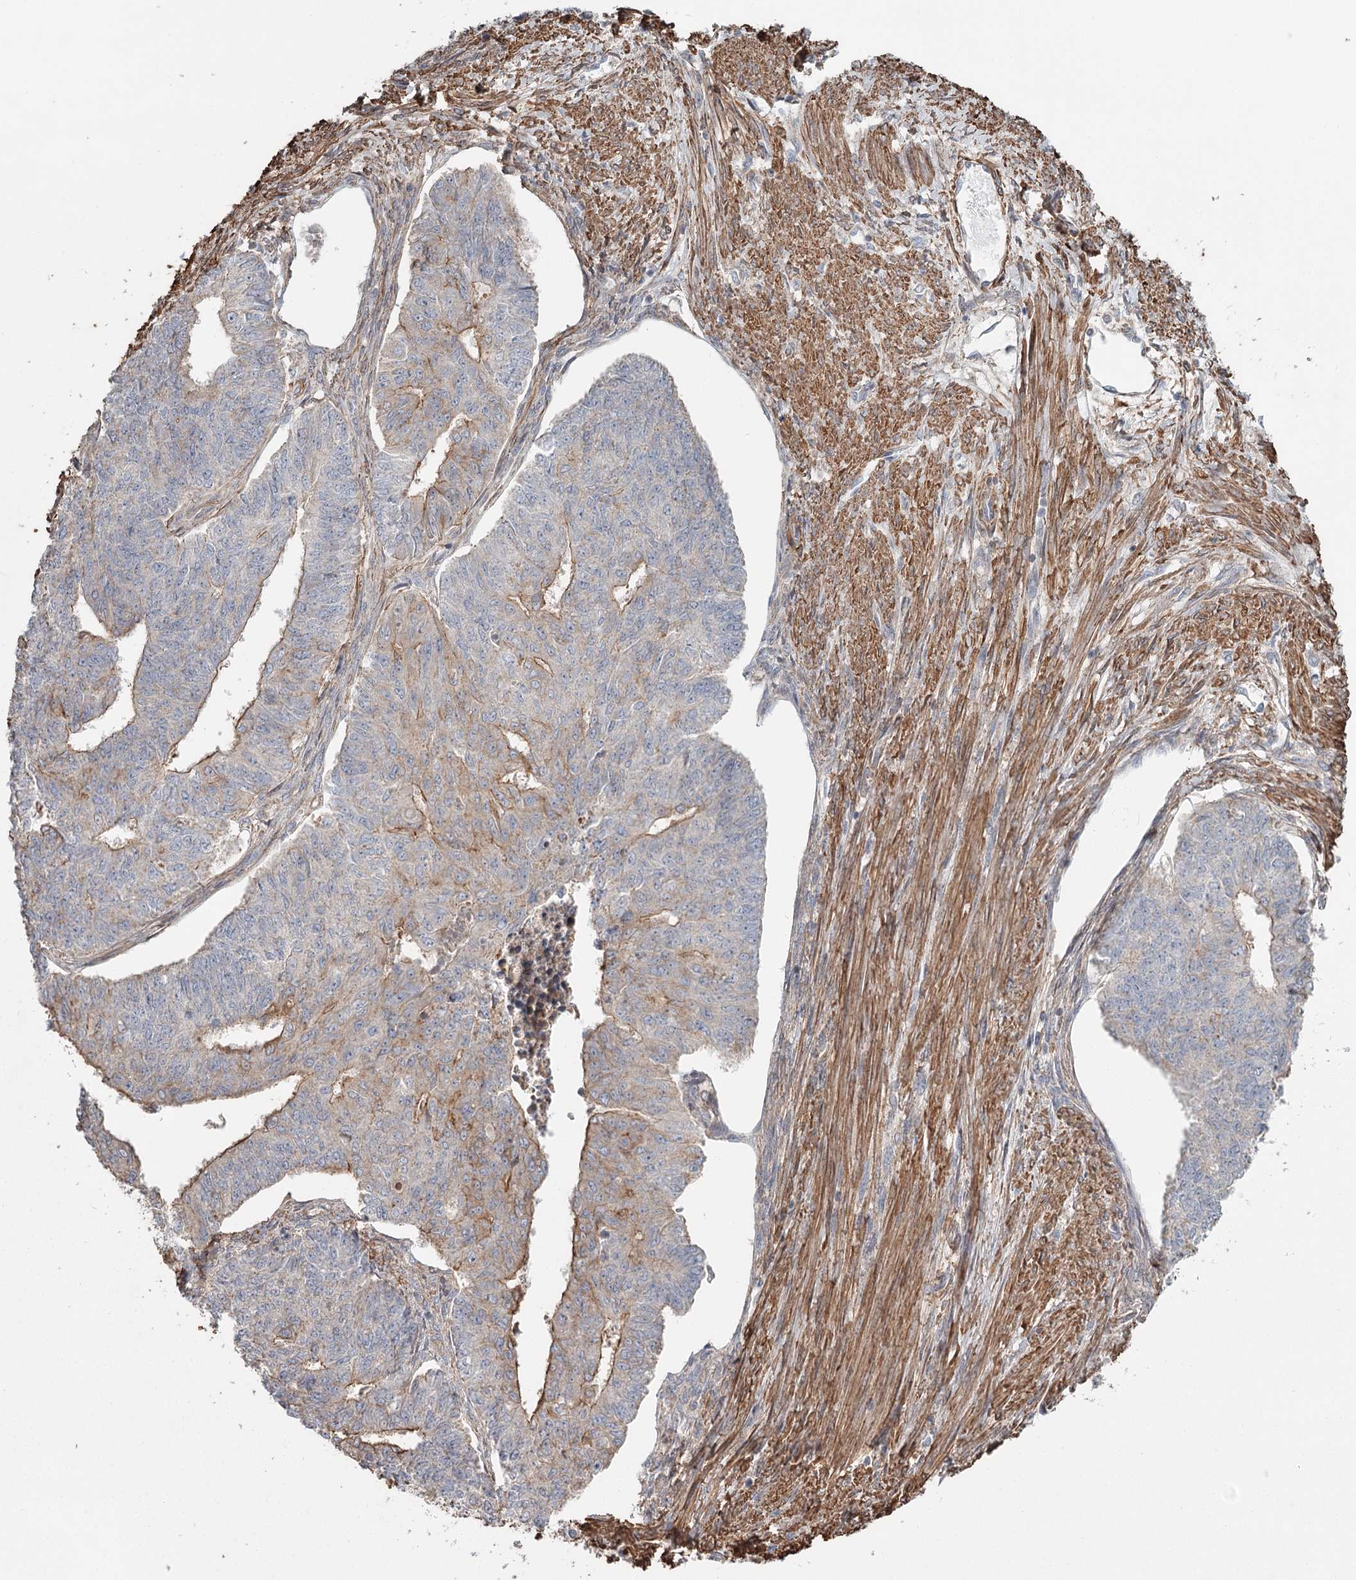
{"staining": {"intensity": "moderate", "quantity": "<25%", "location": "cytoplasmic/membranous"}, "tissue": "endometrial cancer", "cell_type": "Tumor cells", "image_type": "cancer", "snomed": [{"axis": "morphology", "description": "Adenocarcinoma, NOS"}, {"axis": "topography", "description": "Endometrium"}], "caption": "An image of endometrial adenocarcinoma stained for a protein reveals moderate cytoplasmic/membranous brown staining in tumor cells. The protein of interest is shown in brown color, while the nuclei are stained blue.", "gene": "DHRS9", "patient": {"sex": "female", "age": 32}}